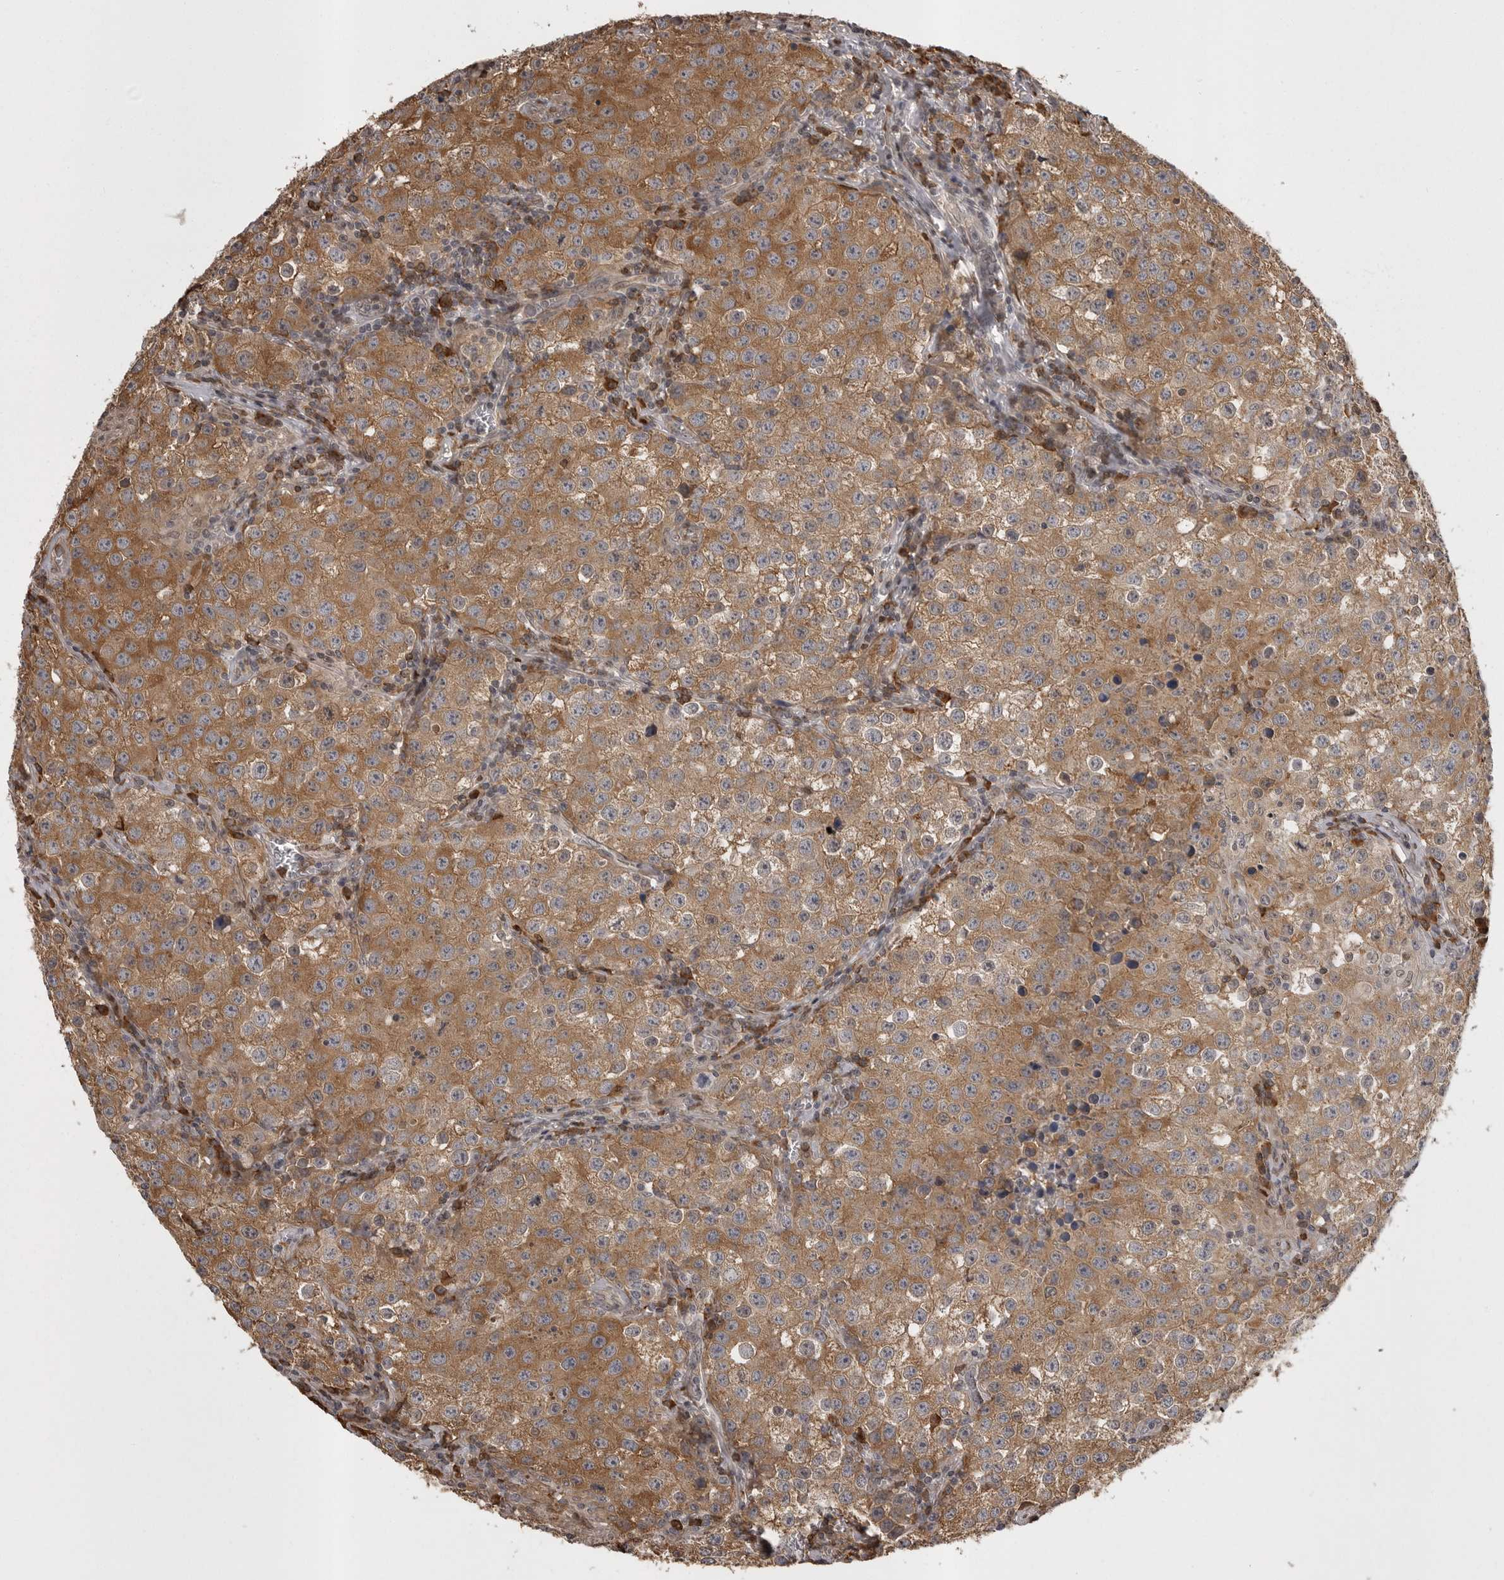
{"staining": {"intensity": "moderate", "quantity": ">75%", "location": "cytoplasmic/membranous"}, "tissue": "testis cancer", "cell_type": "Tumor cells", "image_type": "cancer", "snomed": [{"axis": "morphology", "description": "Seminoma, NOS"}, {"axis": "morphology", "description": "Carcinoma, Embryonal, NOS"}, {"axis": "topography", "description": "Testis"}], "caption": "Immunohistochemical staining of human testis seminoma exhibits medium levels of moderate cytoplasmic/membranous expression in about >75% of tumor cells.", "gene": "SNX16", "patient": {"sex": "male", "age": 43}}